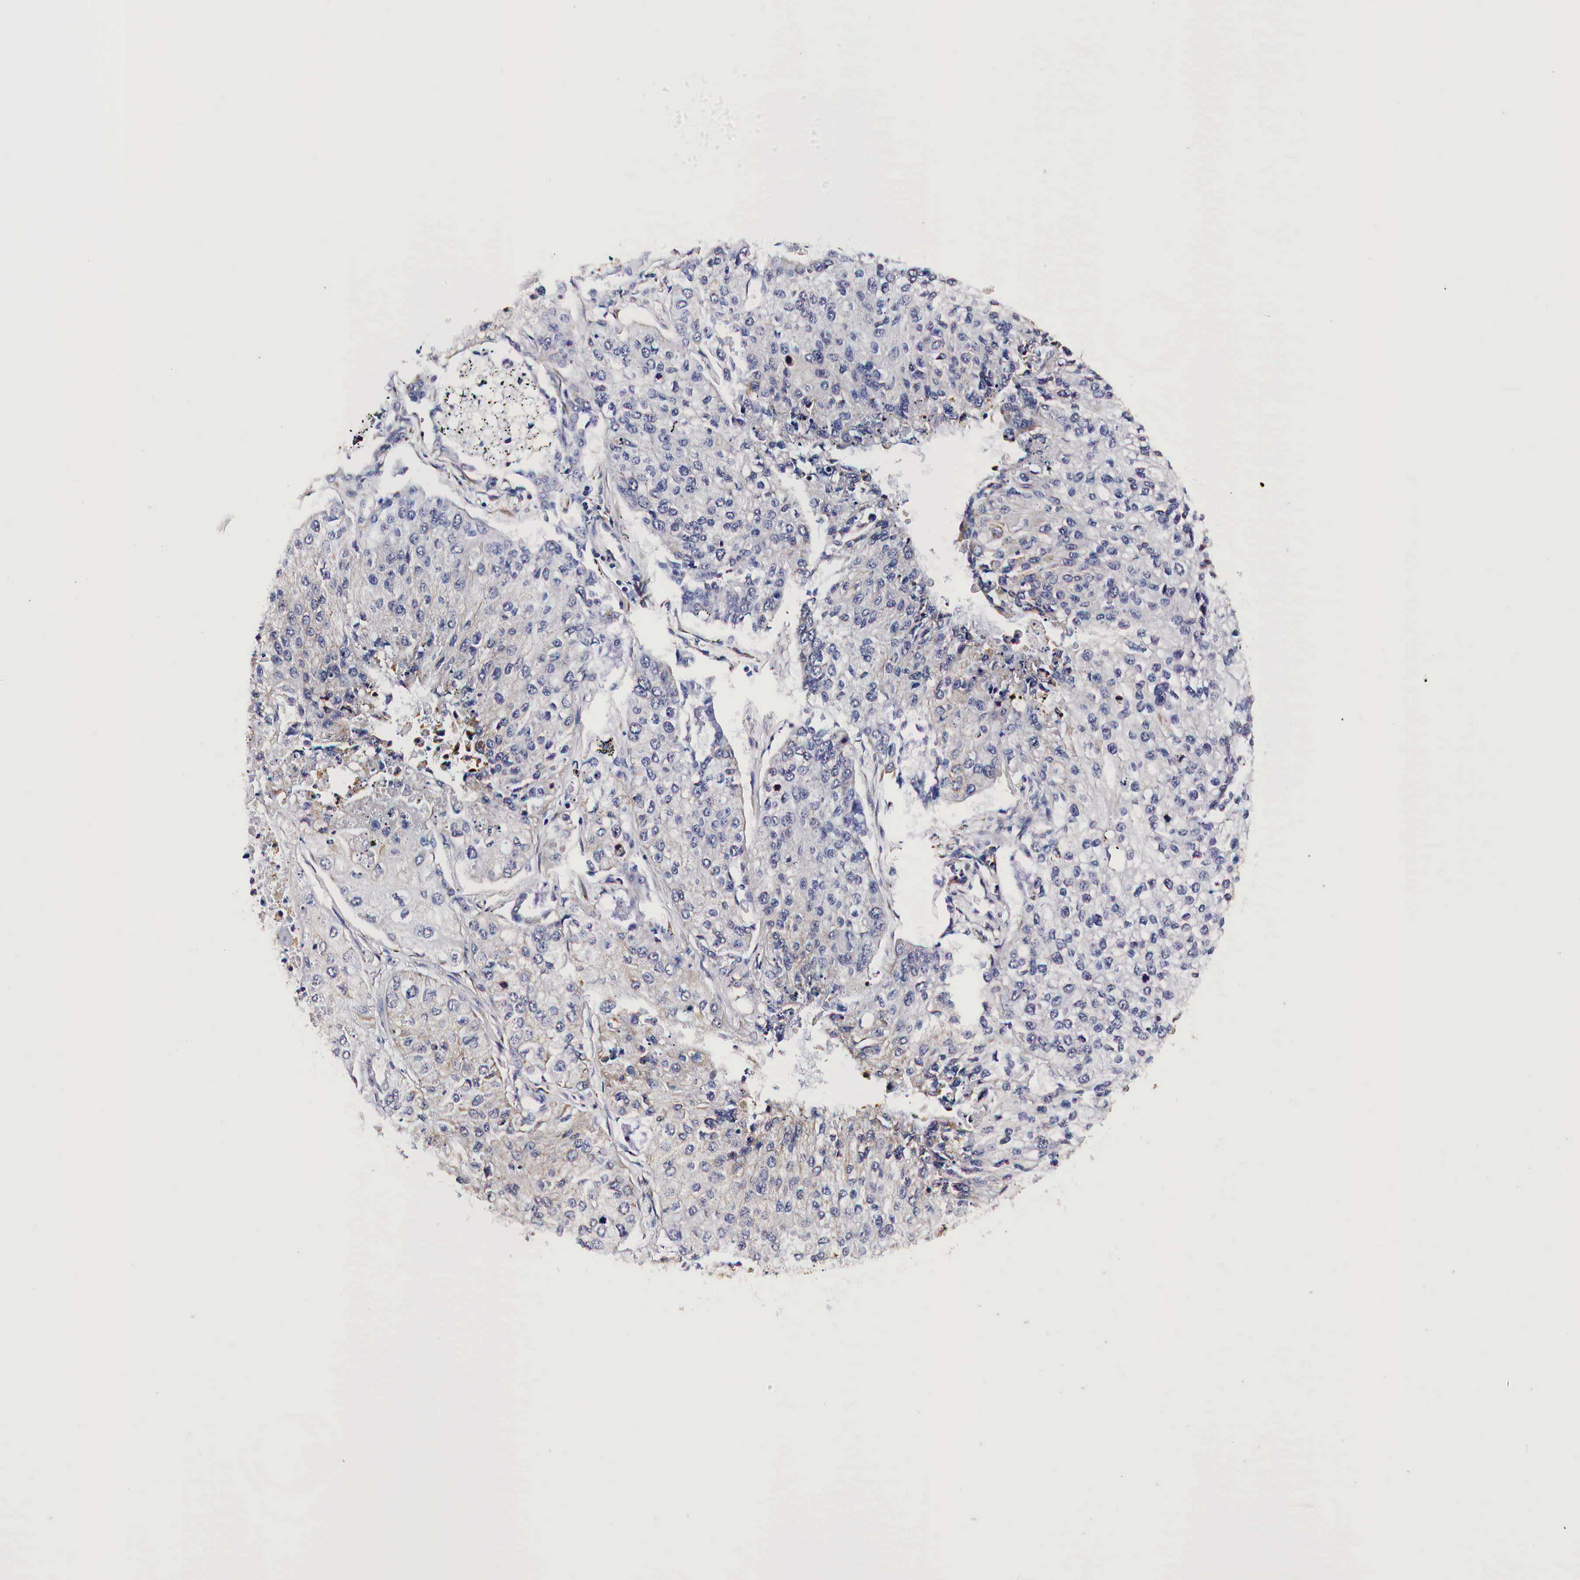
{"staining": {"intensity": "weak", "quantity": "<25%", "location": "cytoplasmic/membranous"}, "tissue": "lung cancer", "cell_type": "Tumor cells", "image_type": "cancer", "snomed": [{"axis": "morphology", "description": "Squamous cell carcinoma, NOS"}, {"axis": "topography", "description": "Lung"}], "caption": "This histopathology image is of lung cancer stained with IHC to label a protein in brown with the nuclei are counter-stained blue. There is no staining in tumor cells.", "gene": "CKAP4", "patient": {"sex": "male", "age": 75}}